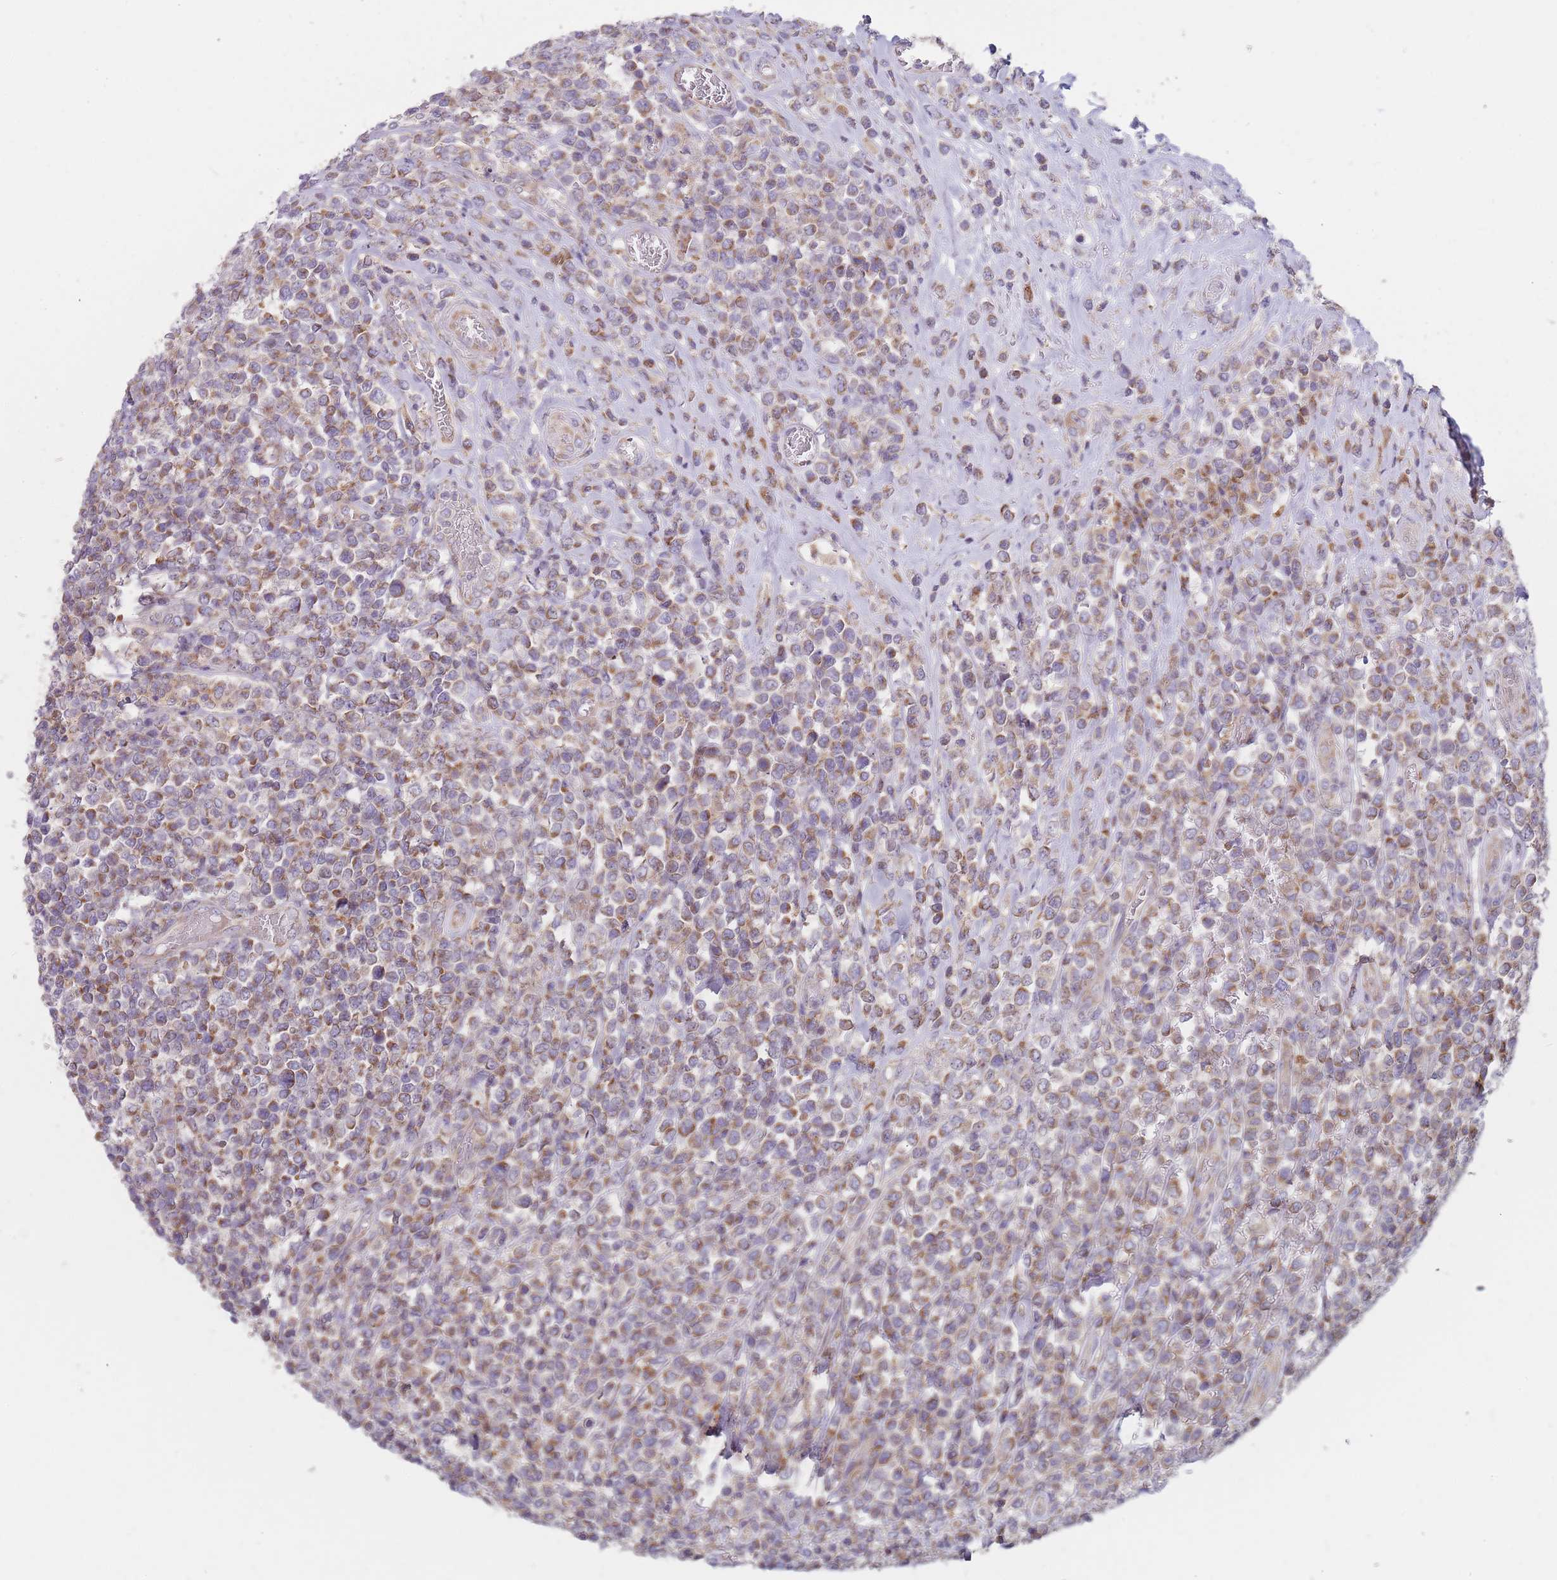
{"staining": {"intensity": "moderate", "quantity": "25%-75%", "location": "cytoplasmic/membranous"}, "tissue": "lymphoma", "cell_type": "Tumor cells", "image_type": "cancer", "snomed": [{"axis": "morphology", "description": "Malignant lymphoma, non-Hodgkin's type, High grade"}, {"axis": "topography", "description": "Soft tissue"}], "caption": "Lymphoma stained with a brown dye displays moderate cytoplasmic/membranous positive staining in approximately 25%-75% of tumor cells.", "gene": "NDUFA9", "patient": {"sex": "female", "age": 56}}